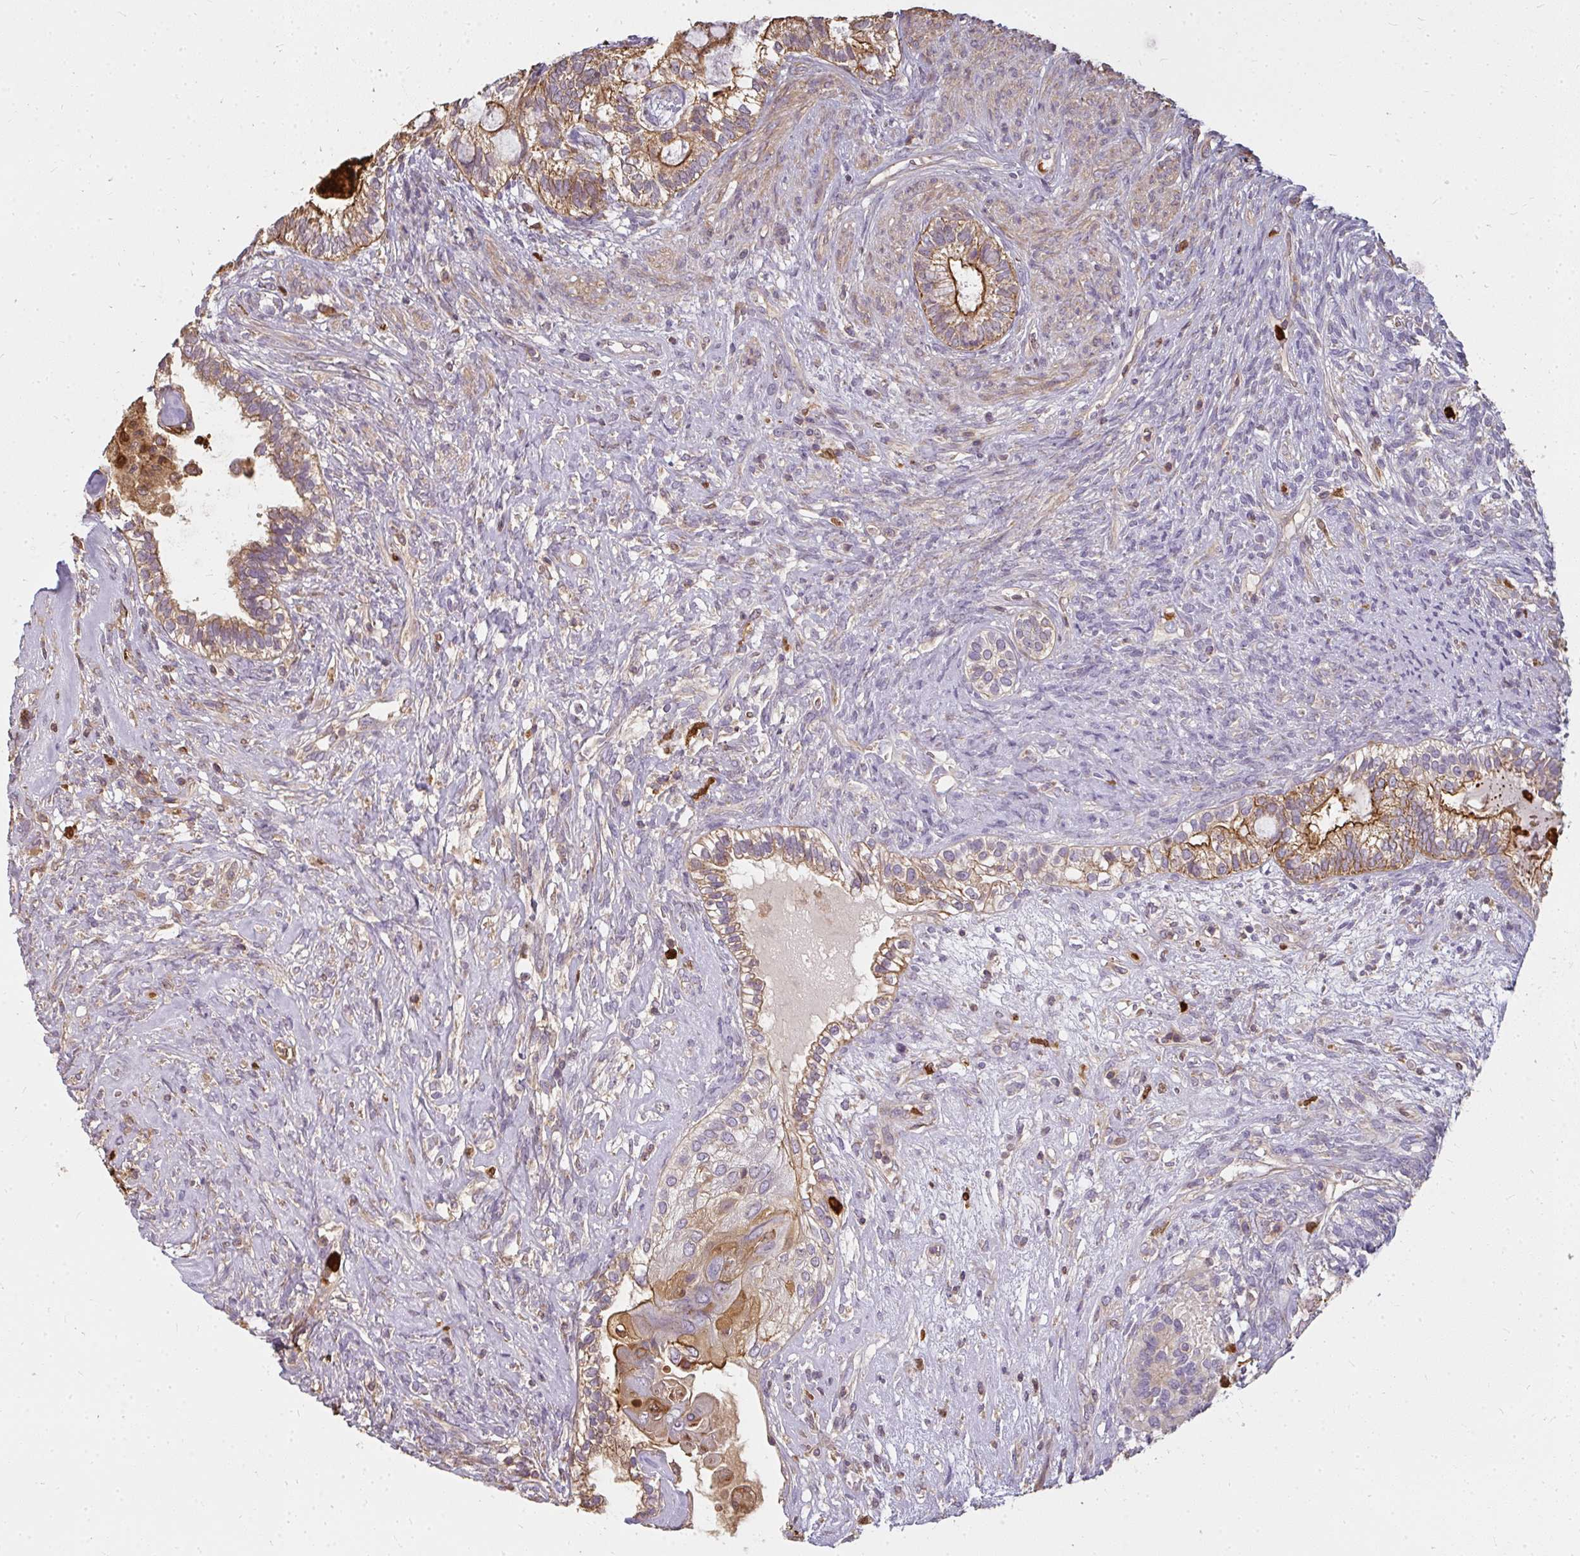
{"staining": {"intensity": "moderate", "quantity": ">75%", "location": "cytoplasmic/membranous"}, "tissue": "testis cancer", "cell_type": "Tumor cells", "image_type": "cancer", "snomed": [{"axis": "morphology", "description": "Seminoma, NOS"}, {"axis": "morphology", "description": "Carcinoma, Embryonal, NOS"}, {"axis": "topography", "description": "Testis"}], "caption": "A brown stain highlights moderate cytoplasmic/membranous staining of a protein in human testis embryonal carcinoma tumor cells. The staining was performed using DAB (3,3'-diaminobenzidine), with brown indicating positive protein expression. Nuclei are stained blue with hematoxylin.", "gene": "CNTRL", "patient": {"sex": "male", "age": 41}}